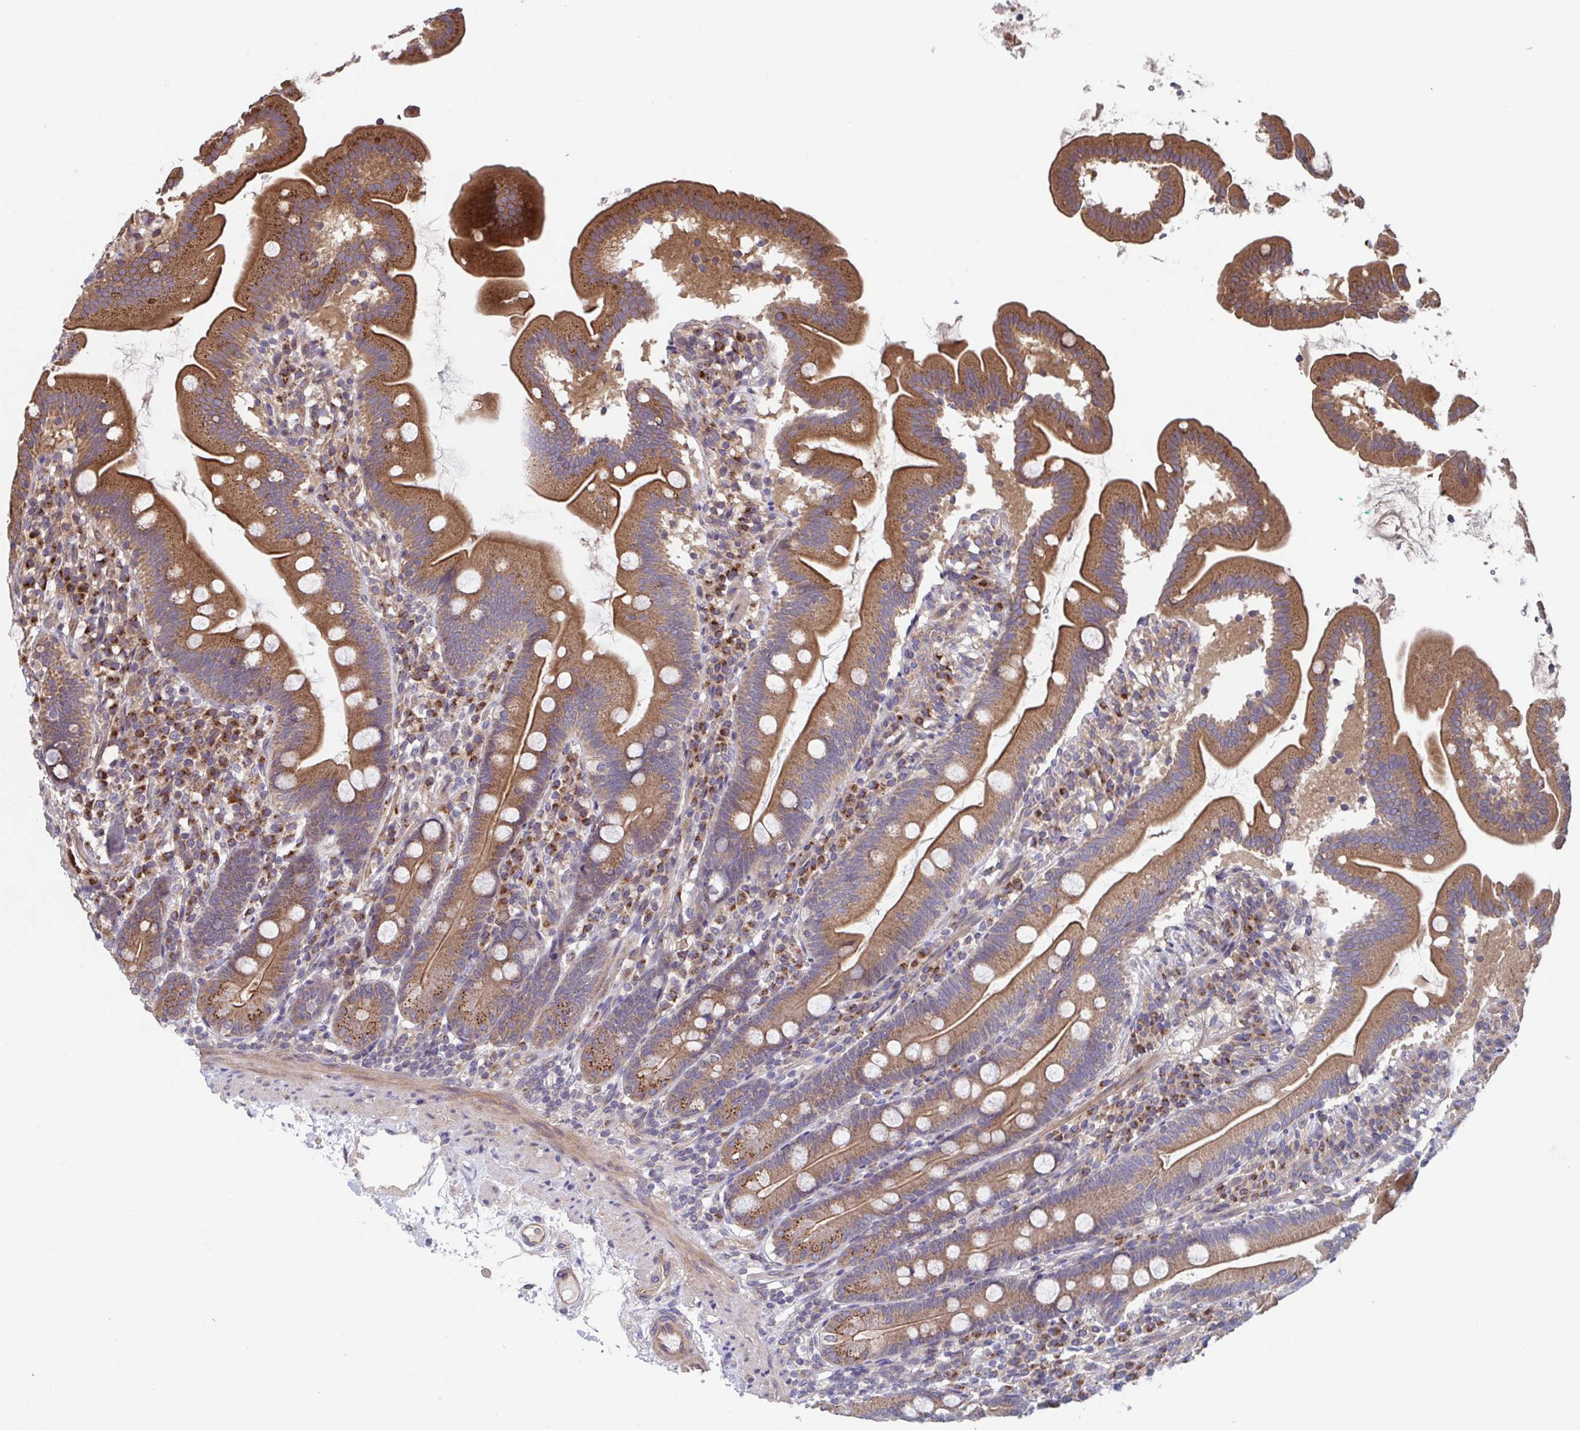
{"staining": {"intensity": "moderate", "quantity": ">75%", "location": "cytoplasmic/membranous"}, "tissue": "duodenum", "cell_type": "Glandular cells", "image_type": "normal", "snomed": [{"axis": "morphology", "description": "Normal tissue, NOS"}, {"axis": "topography", "description": "Duodenum"}], "caption": "Immunohistochemical staining of benign duodenum shows moderate cytoplasmic/membranous protein expression in approximately >75% of glandular cells.", "gene": "COPB1", "patient": {"sex": "female", "age": 67}}